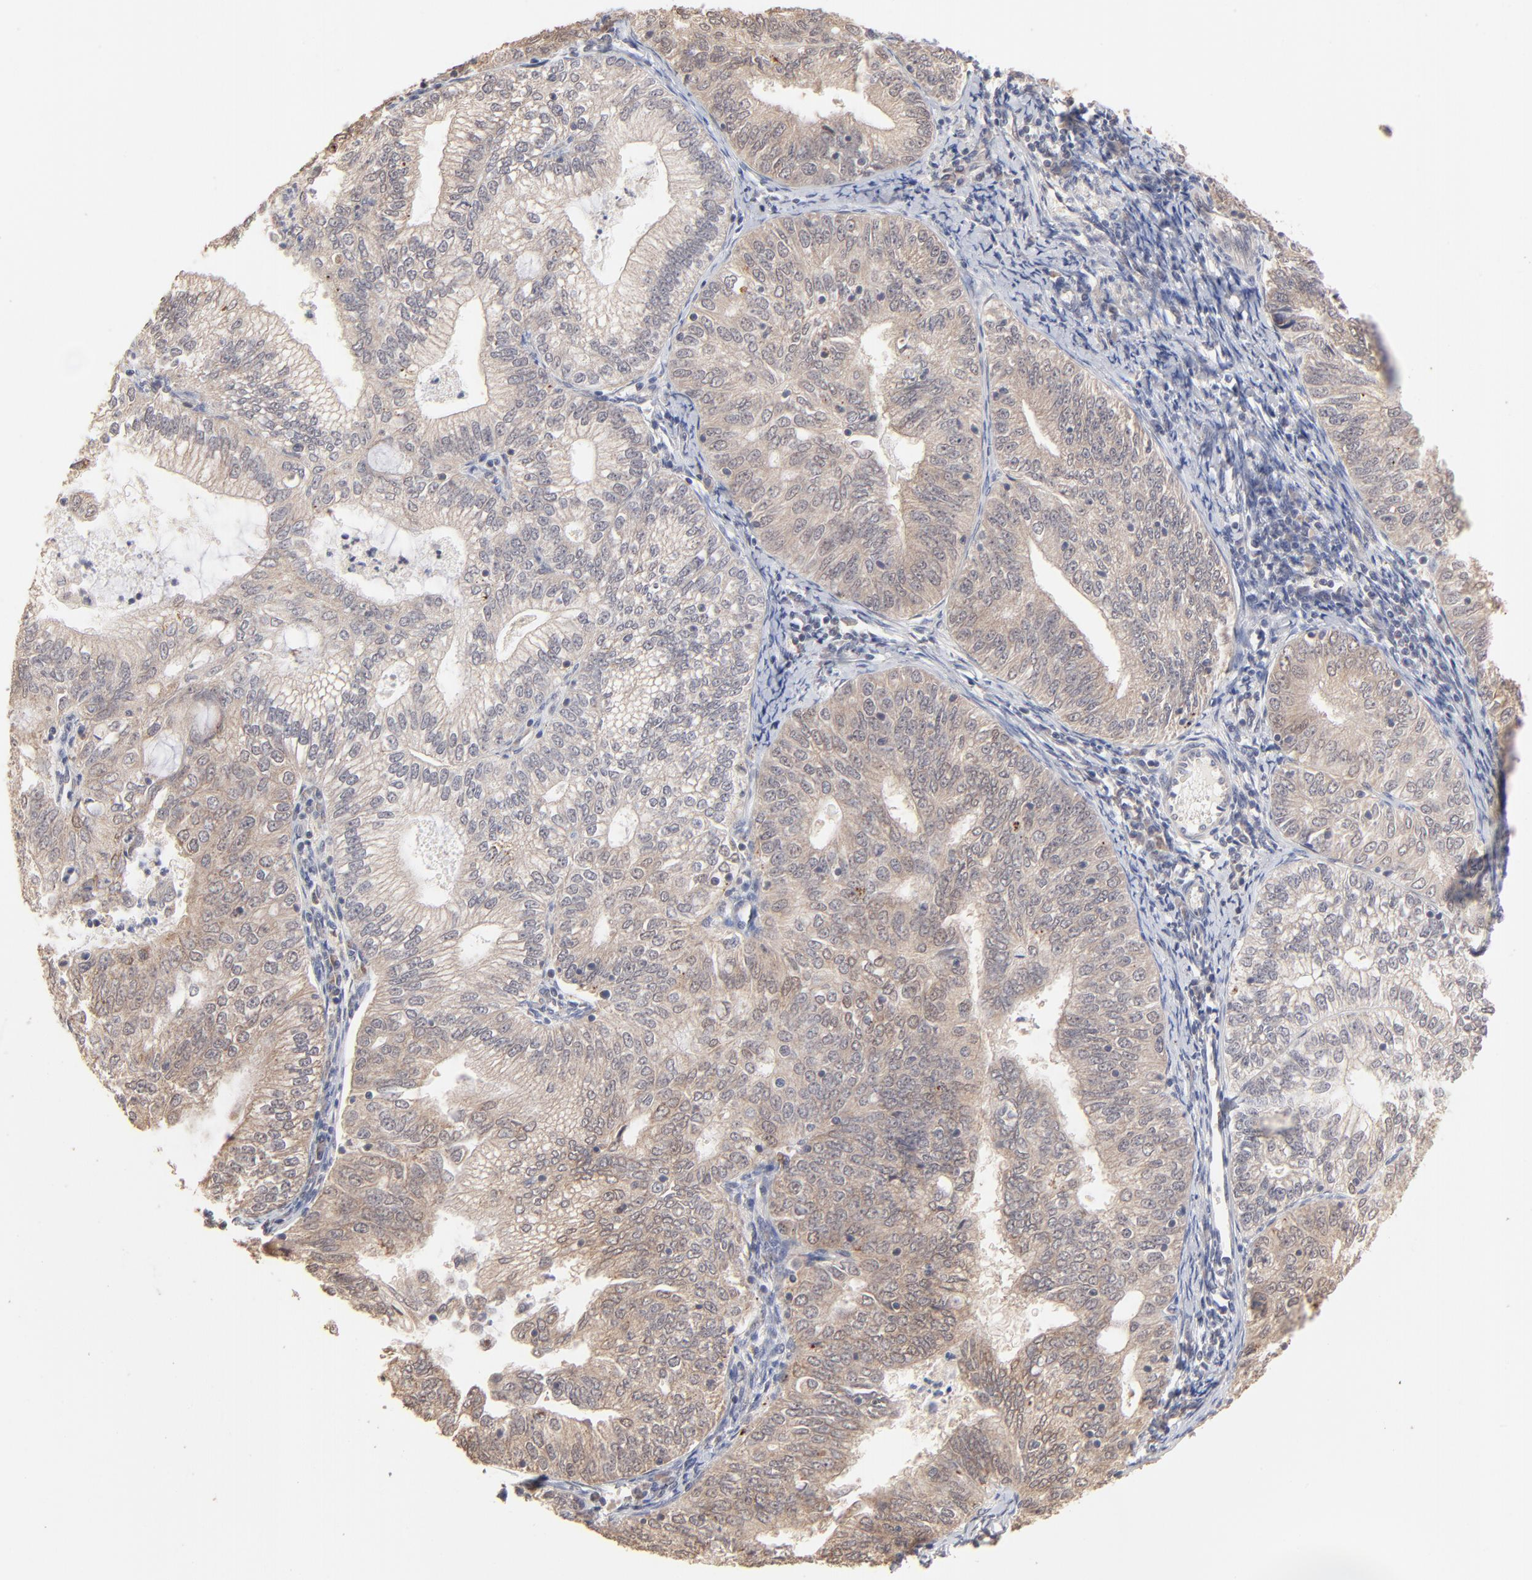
{"staining": {"intensity": "weak", "quantity": ">75%", "location": "cytoplasmic/membranous,nuclear"}, "tissue": "endometrial cancer", "cell_type": "Tumor cells", "image_type": "cancer", "snomed": [{"axis": "morphology", "description": "Adenocarcinoma, NOS"}, {"axis": "topography", "description": "Endometrium"}], "caption": "Adenocarcinoma (endometrial) tissue exhibits weak cytoplasmic/membranous and nuclear positivity in about >75% of tumor cells", "gene": "MSL2", "patient": {"sex": "female", "age": 69}}